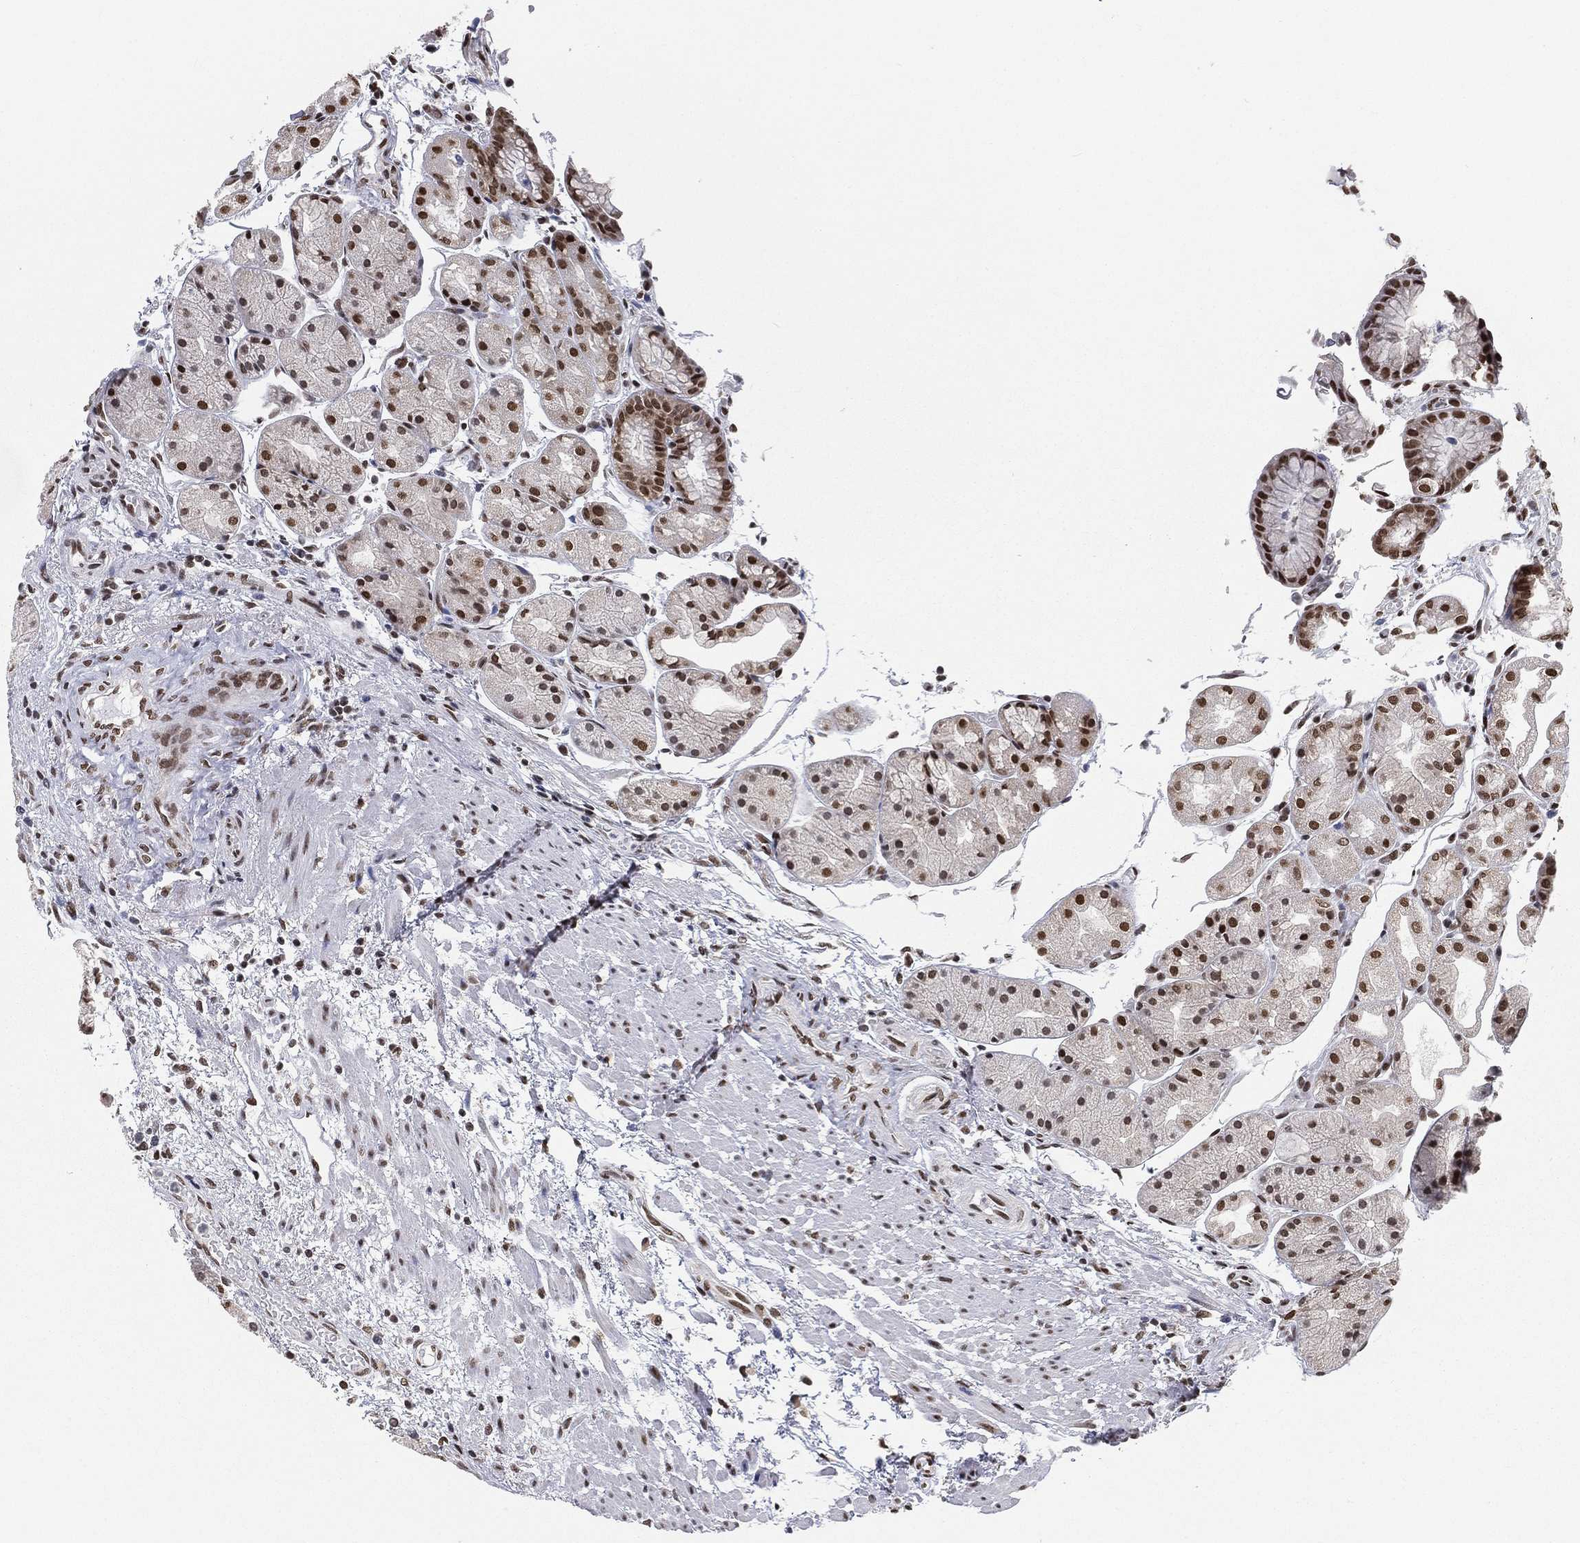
{"staining": {"intensity": "strong", "quantity": "<25%", "location": "nuclear"}, "tissue": "stomach", "cell_type": "Glandular cells", "image_type": "normal", "snomed": [{"axis": "morphology", "description": "Normal tissue, NOS"}, {"axis": "topography", "description": "Stomach, upper"}], "caption": "Immunohistochemical staining of benign human stomach exhibits medium levels of strong nuclear expression in about <25% of glandular cells.", "gene": "FUBP3", "patient": {"sex": "male", "age": 72}}